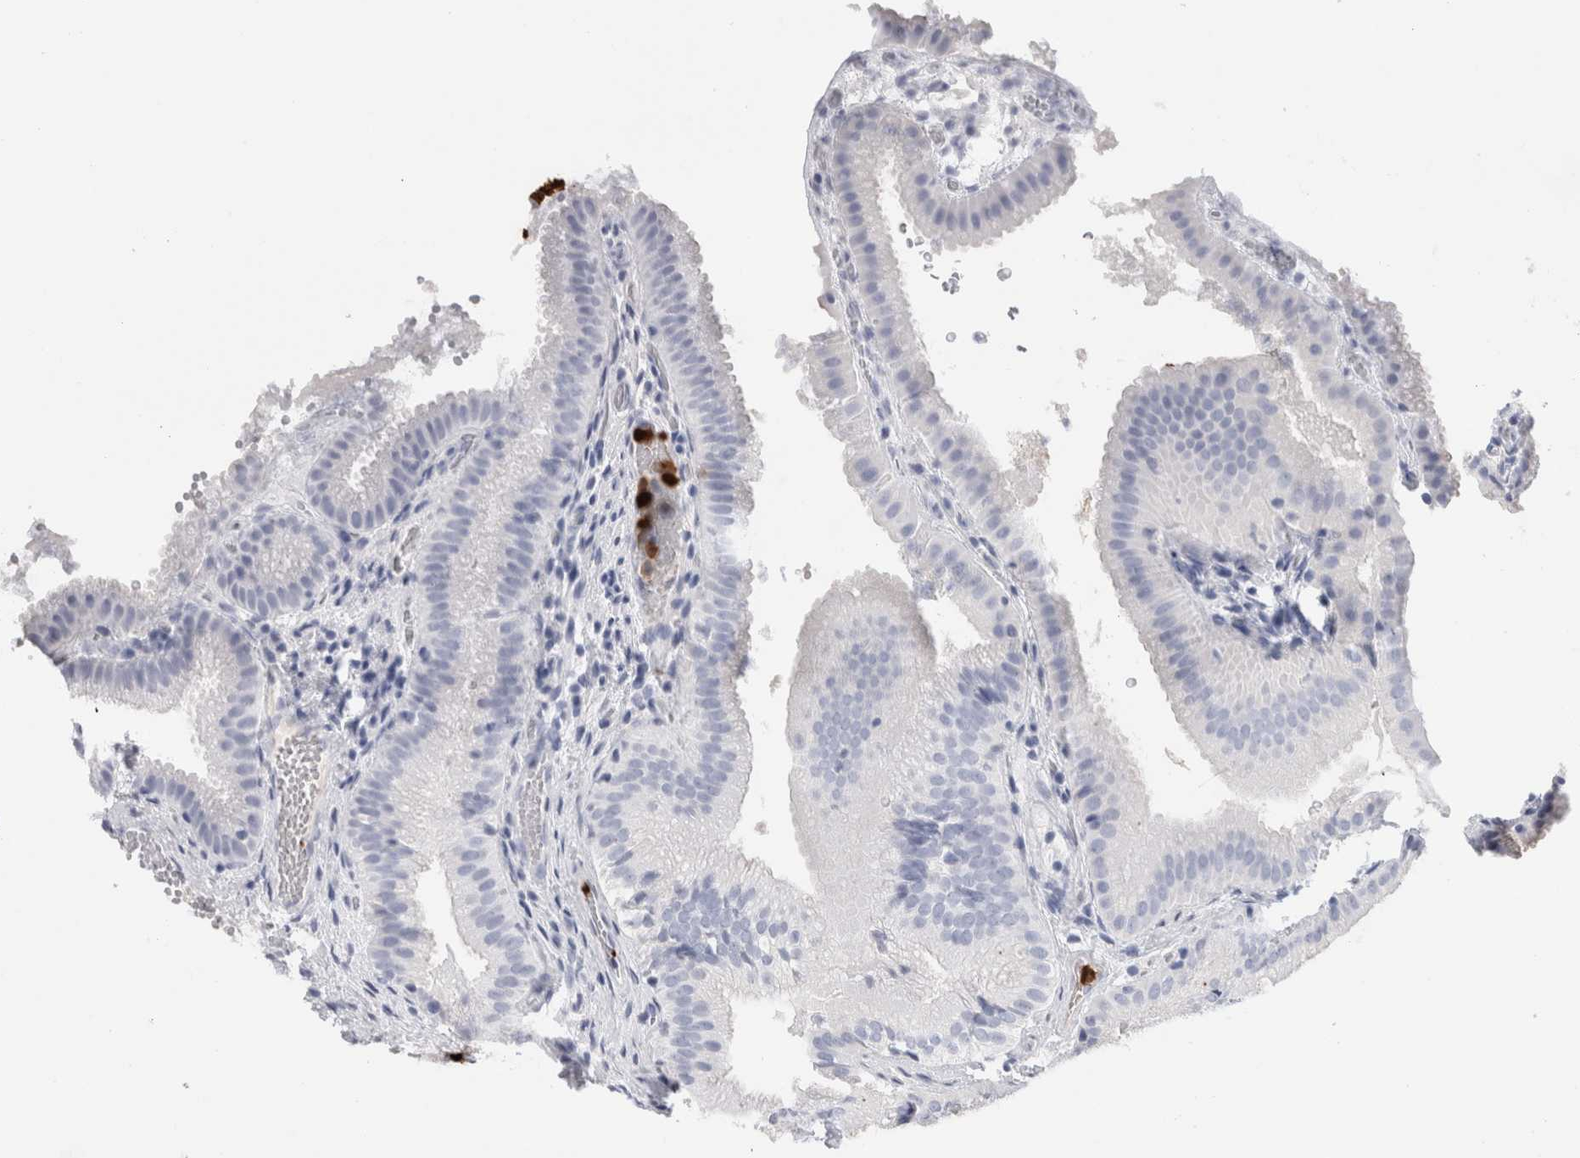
{"staining": {"intensity": "negative", "quantity": "none", "location": "none"}, "tissue": "gallbladder", "cell_type": "Glandular cells", "image_type": "normal", "snomed": [{"axis": "morphology", "description": "Normal tissue, NOS"}, {"axis": "topography", "description": "Gallbladder"}], "caption": "A high-resolution image shows immunohistochemistry (IHC) staining of normal gallbladder, which exhibits no significant expression in glandular cells.", "gene": "S100A8", "patient": {"sex": "female", "age": 30}}